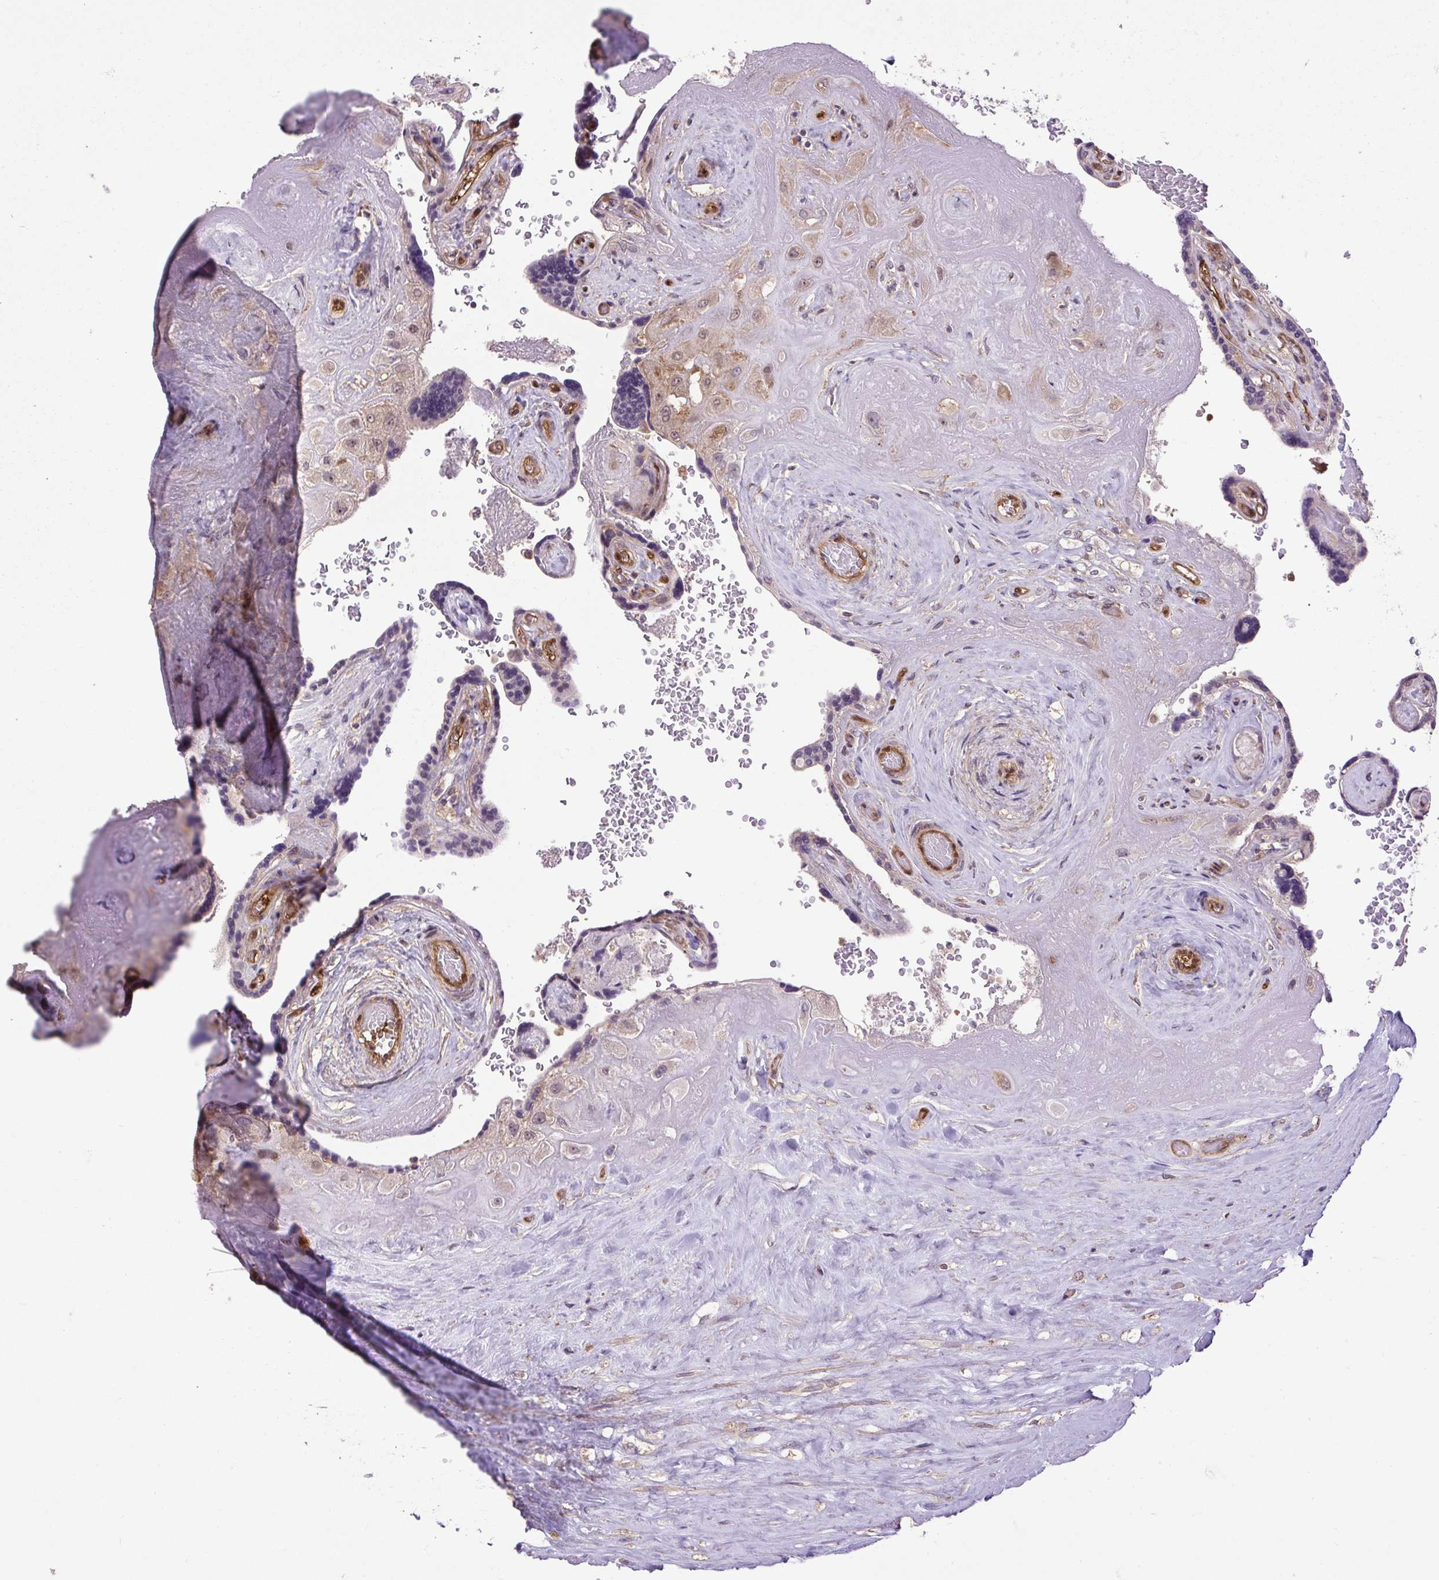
{"staining": {"intensity": "moderate", "quantity": "<25%", "location": "cytoplasmic/membranous"}, "tissue": "placenta", "cell_type": "Decidual cells", "image_type": "normal", "snomed": [{"axis": "morphology", "description": "Normal tissue, NOS"}, {"axis": "topography", "description": "Placenta"}], "caption": "A low amount of moderate cytoplasmic/membranous expression is appreciated in approximately <25% of decidual cells in benign placenta.", "gene": "PLCG1", "patient": {"sex": "female", "age": 32}}